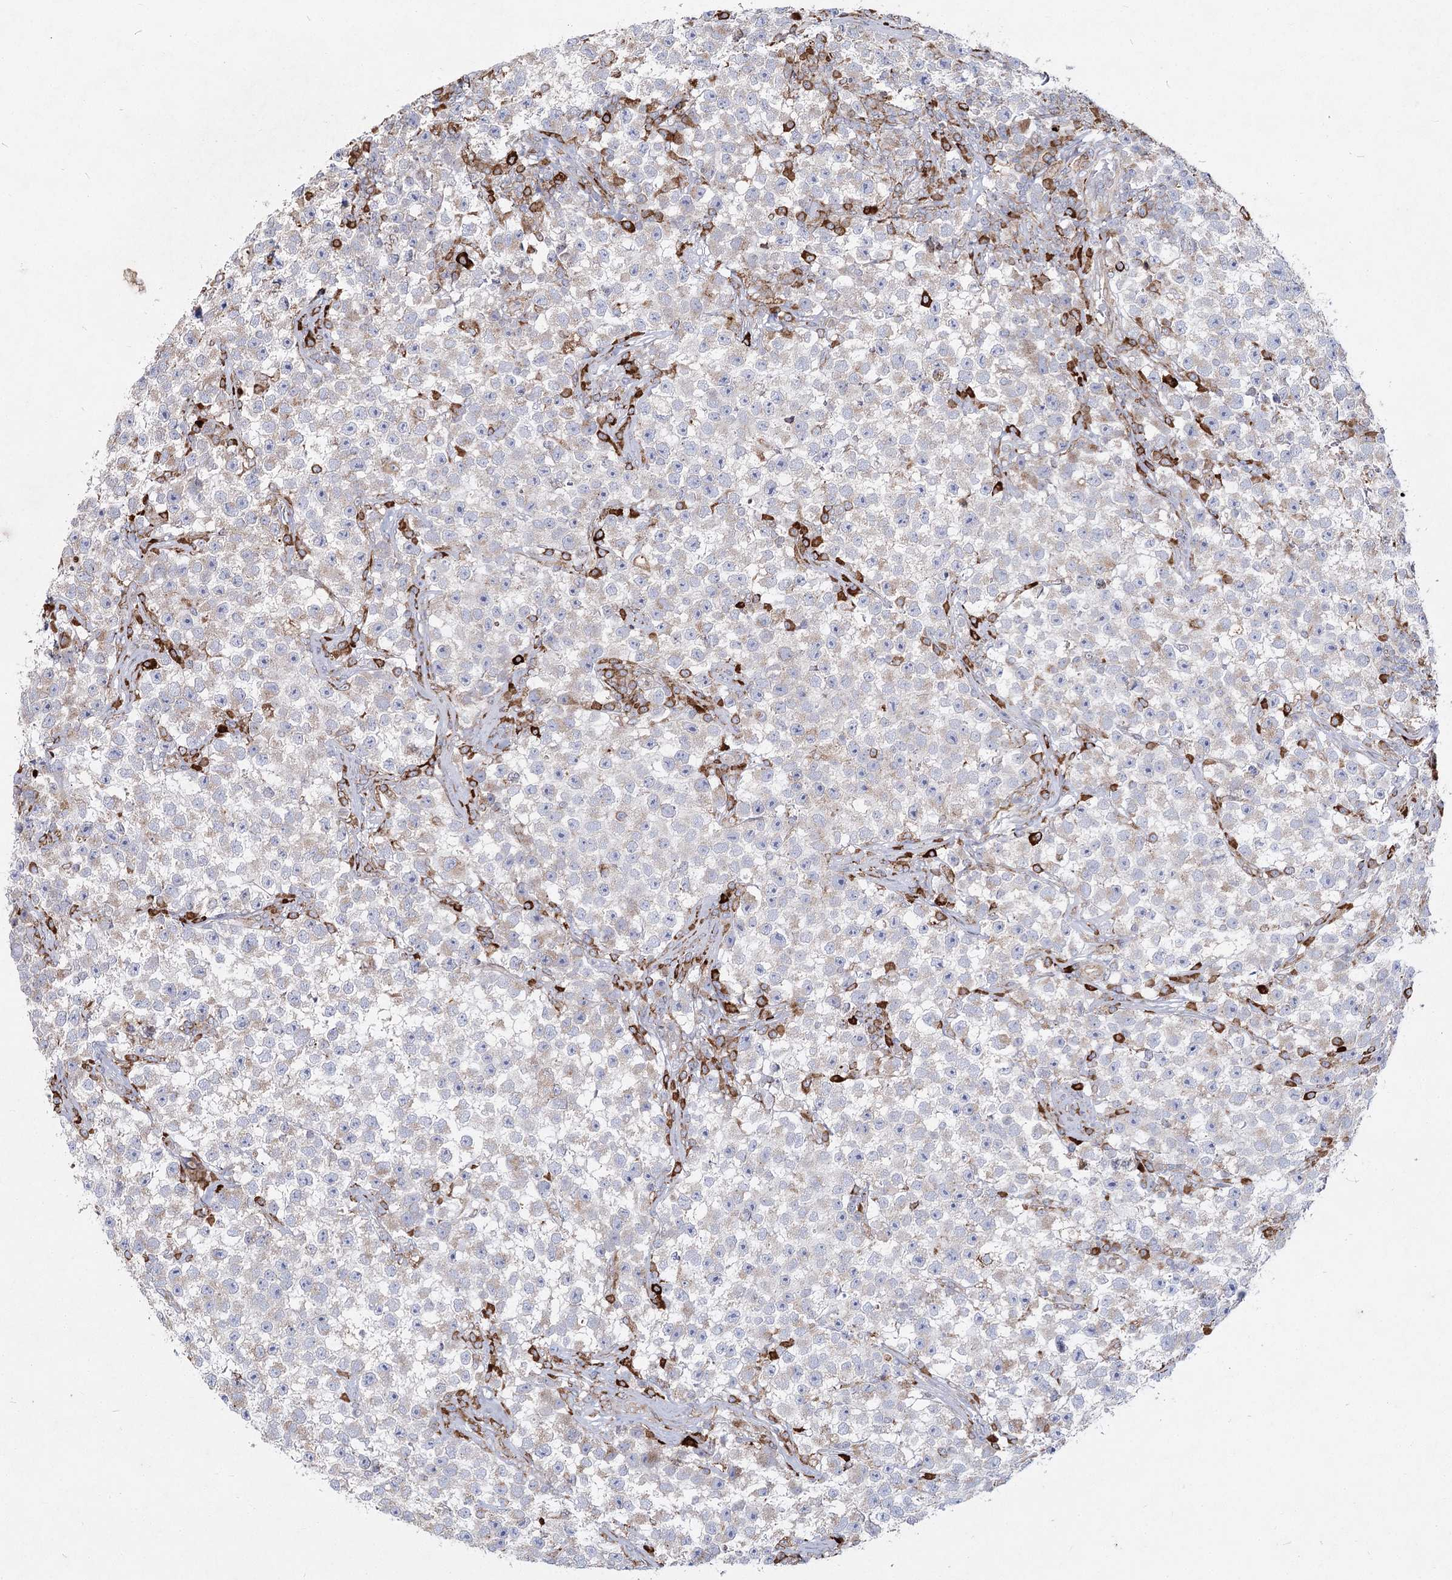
{"staining": {"intensity": "negative", "quantity": "none", "location": "none"}, "tissue": "testis cancer", "cell_type": "Tumor cells", "image_type": "cancer", "snomed": [{"axis": "morphology", "description": "Seminoma, NOS"}, {"axis": "topography", "description": "Testis"}], "caption": "Immunohistochemistry photomicrograph of neoplastic tissue: testis cancer (seminoma) stained with DAB (3,3'-diaminobenzidine) exhibits no significant protein positivity in tumor cells. (DAB immunohistochemistry (IHC) with hematoxylin counter stain).", "gene": "NHLRC2", "patient": {"sex": "male", "age": 22}}